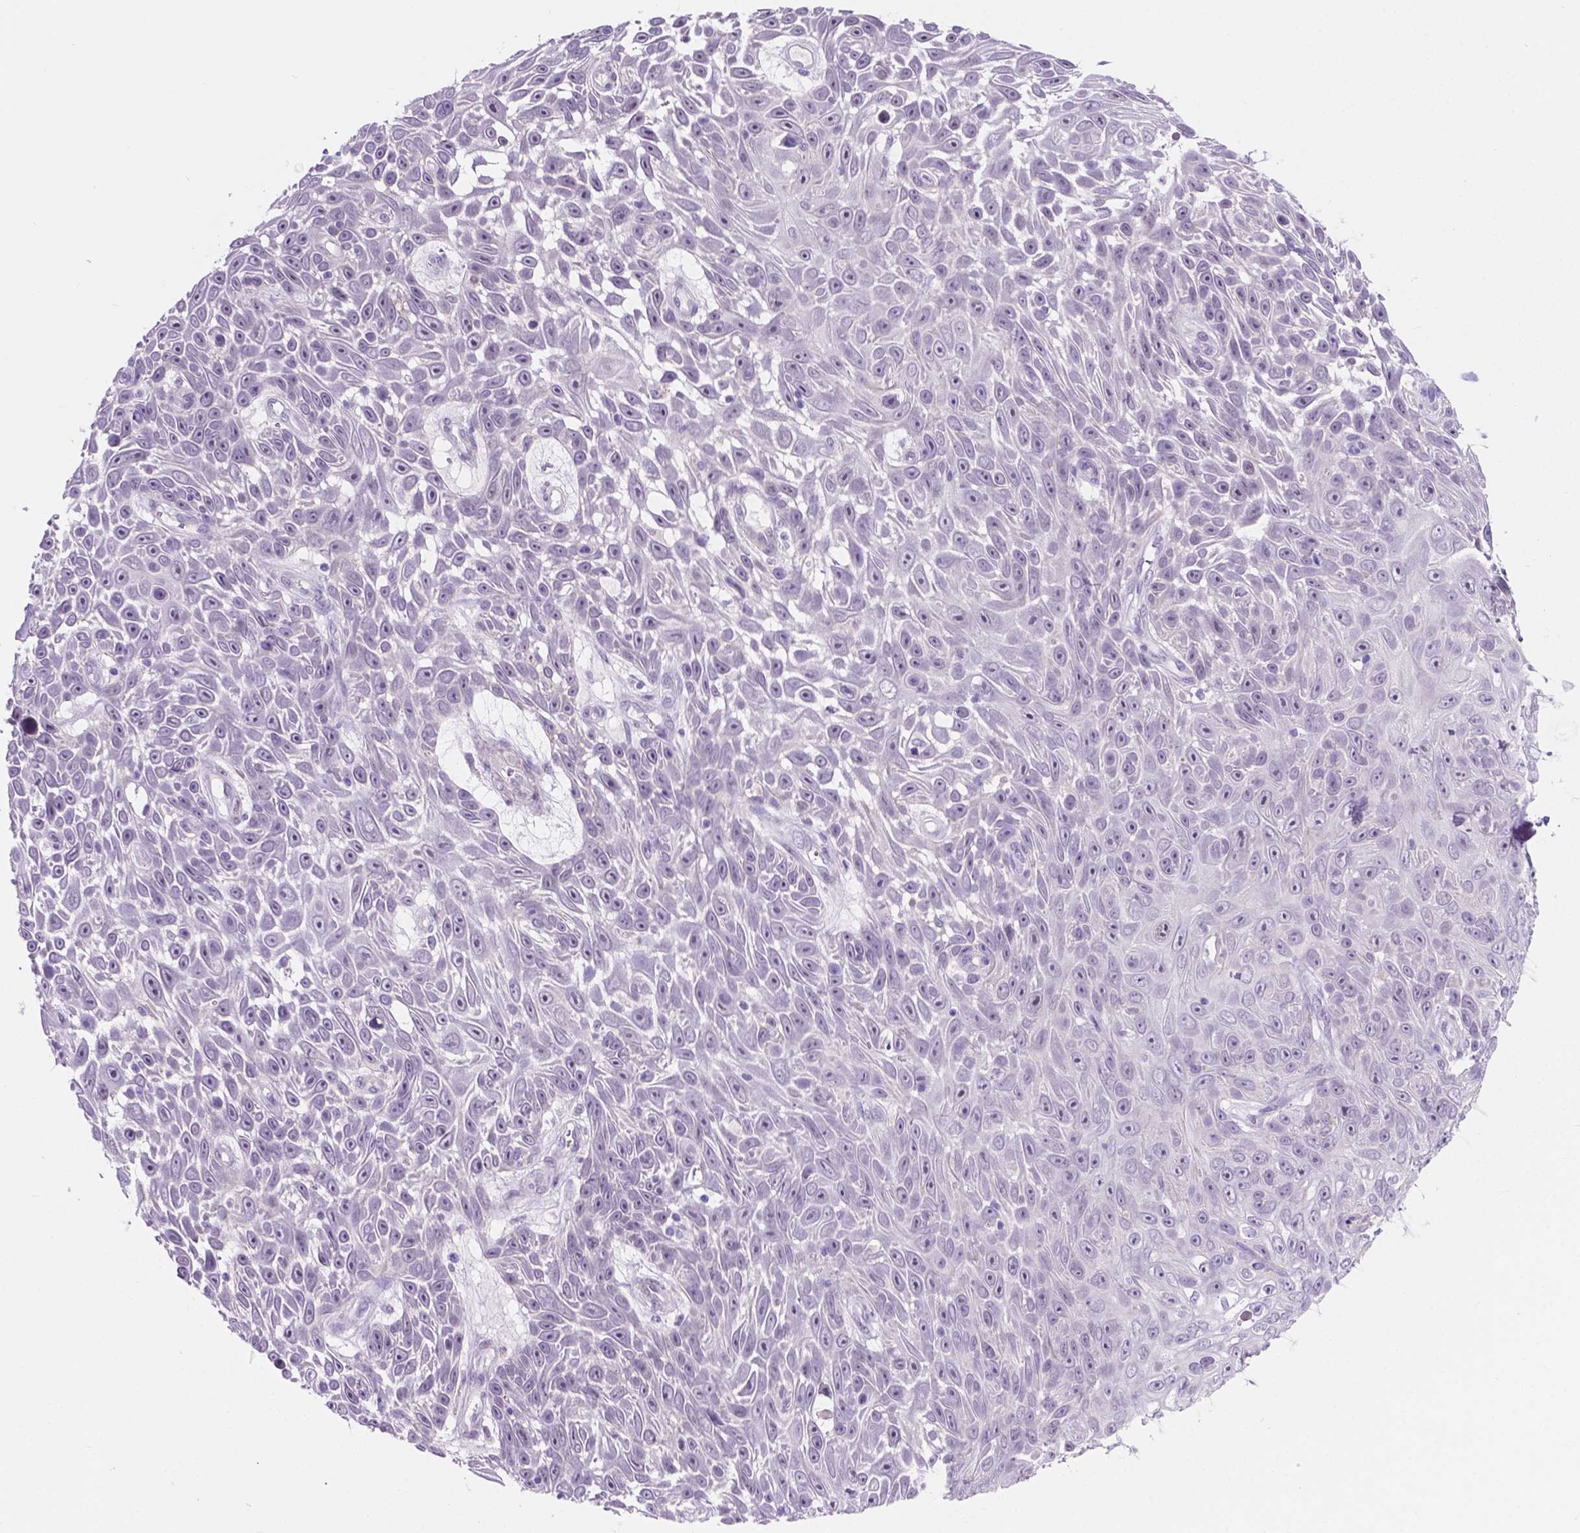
{"staining": {"intensity": "negative", "quantity": "none", "location": "none"}, "tissue": "skin cancer", "cell_type": "Tumor cells", "image_type": "cancer", "snomed": [{"axis": "morphology", "description": "Squamous cell carcinoma, NOS"}, {"axis": "topography", "description": "Skin"}], "caption": "Micrograph shows no protein staining in tumor cells of skin cancer tissue.", "gene": "ACY3", "patient": {"sex": "male", "age": 82}}